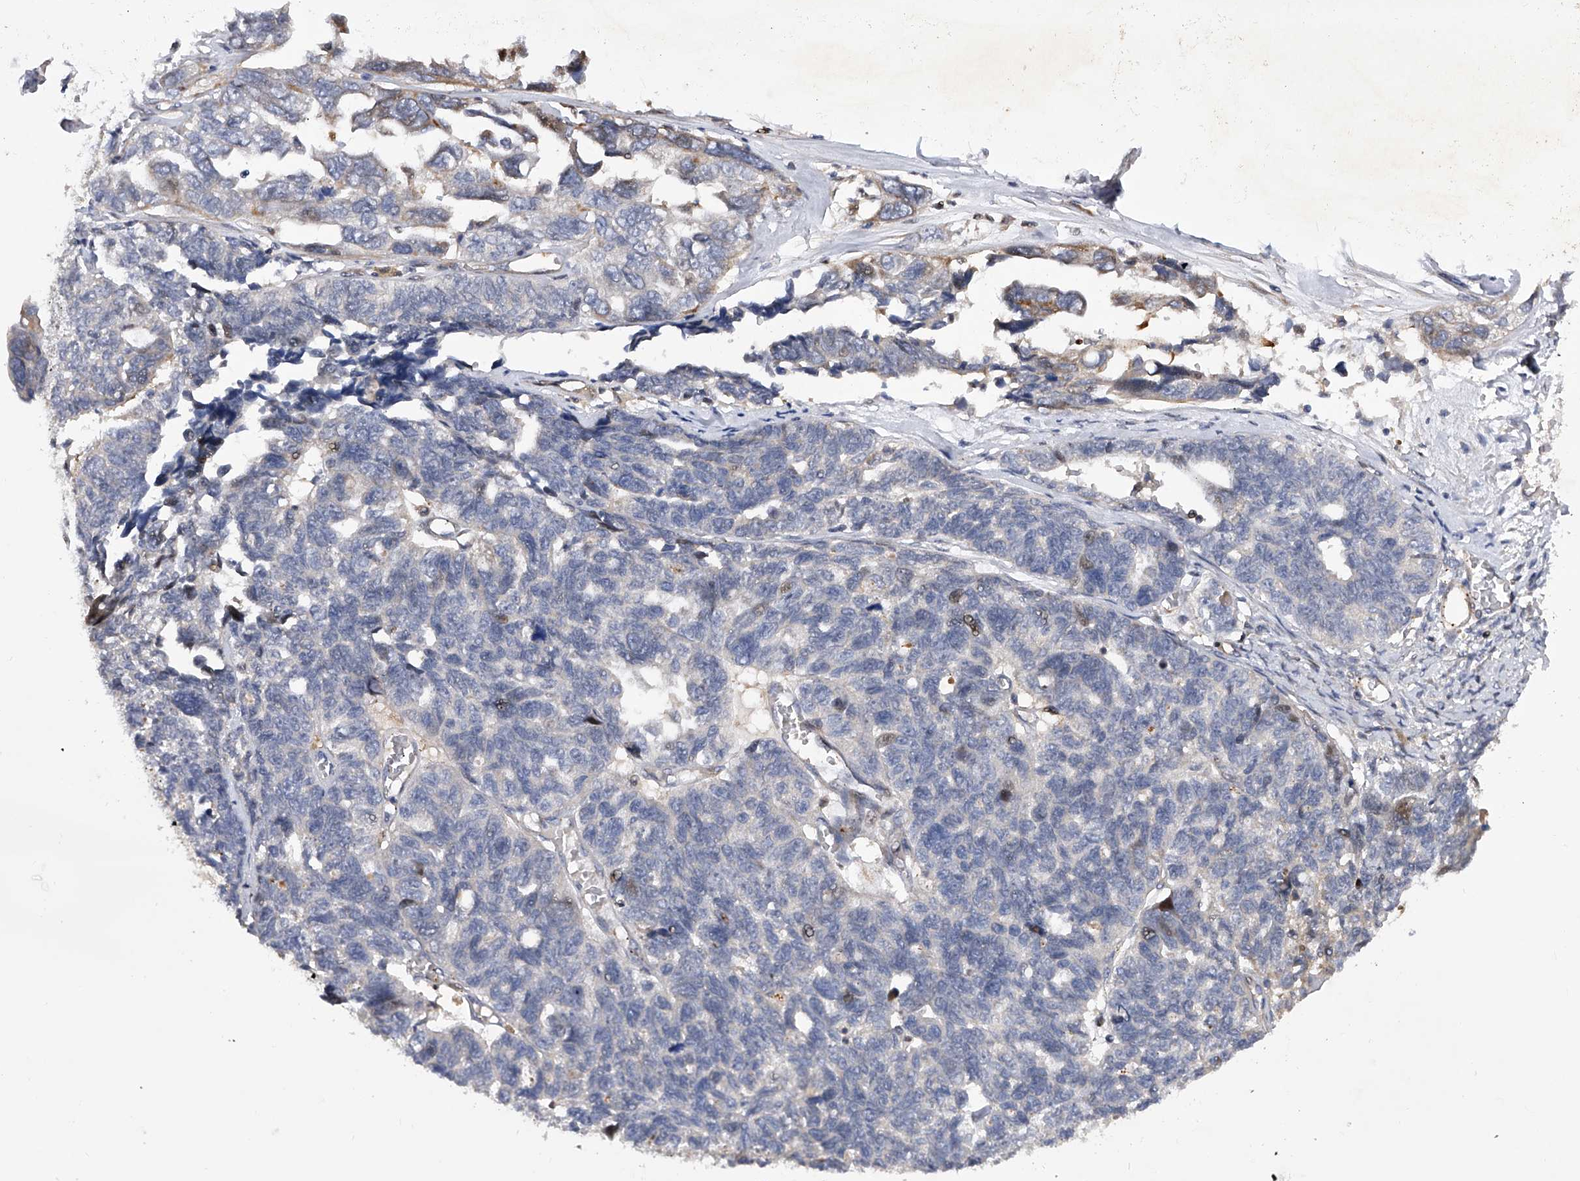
{"staining": {"intensity": "weak", "quantity": "<25%", "location": "cytoplasmic/membranous"}, "tissue": "ovarian cancer", "cell_type": "Tumor cells", "image_type": "cancer", "snomed": [{"axis": "morphology", "description": "Cystadenocarcinoma, serous, NOS"}, {"axis": "topography", "description": "Ovary"}], "caption": "This is a photomicrograph of immunohistochemistry staining of ovarian cancer (serous cystadenocarcinoma), which shows no positivity in tumor cells. (Stains: DAB (3,3'-diaminobenzidine) immunohistochemistry (IHC) with hematoxylin counter stain, Microscopy: brightfield microscopy at high magnification).", "gene": "PDSS2", "patient": {"sex": "female", "age": 79}}